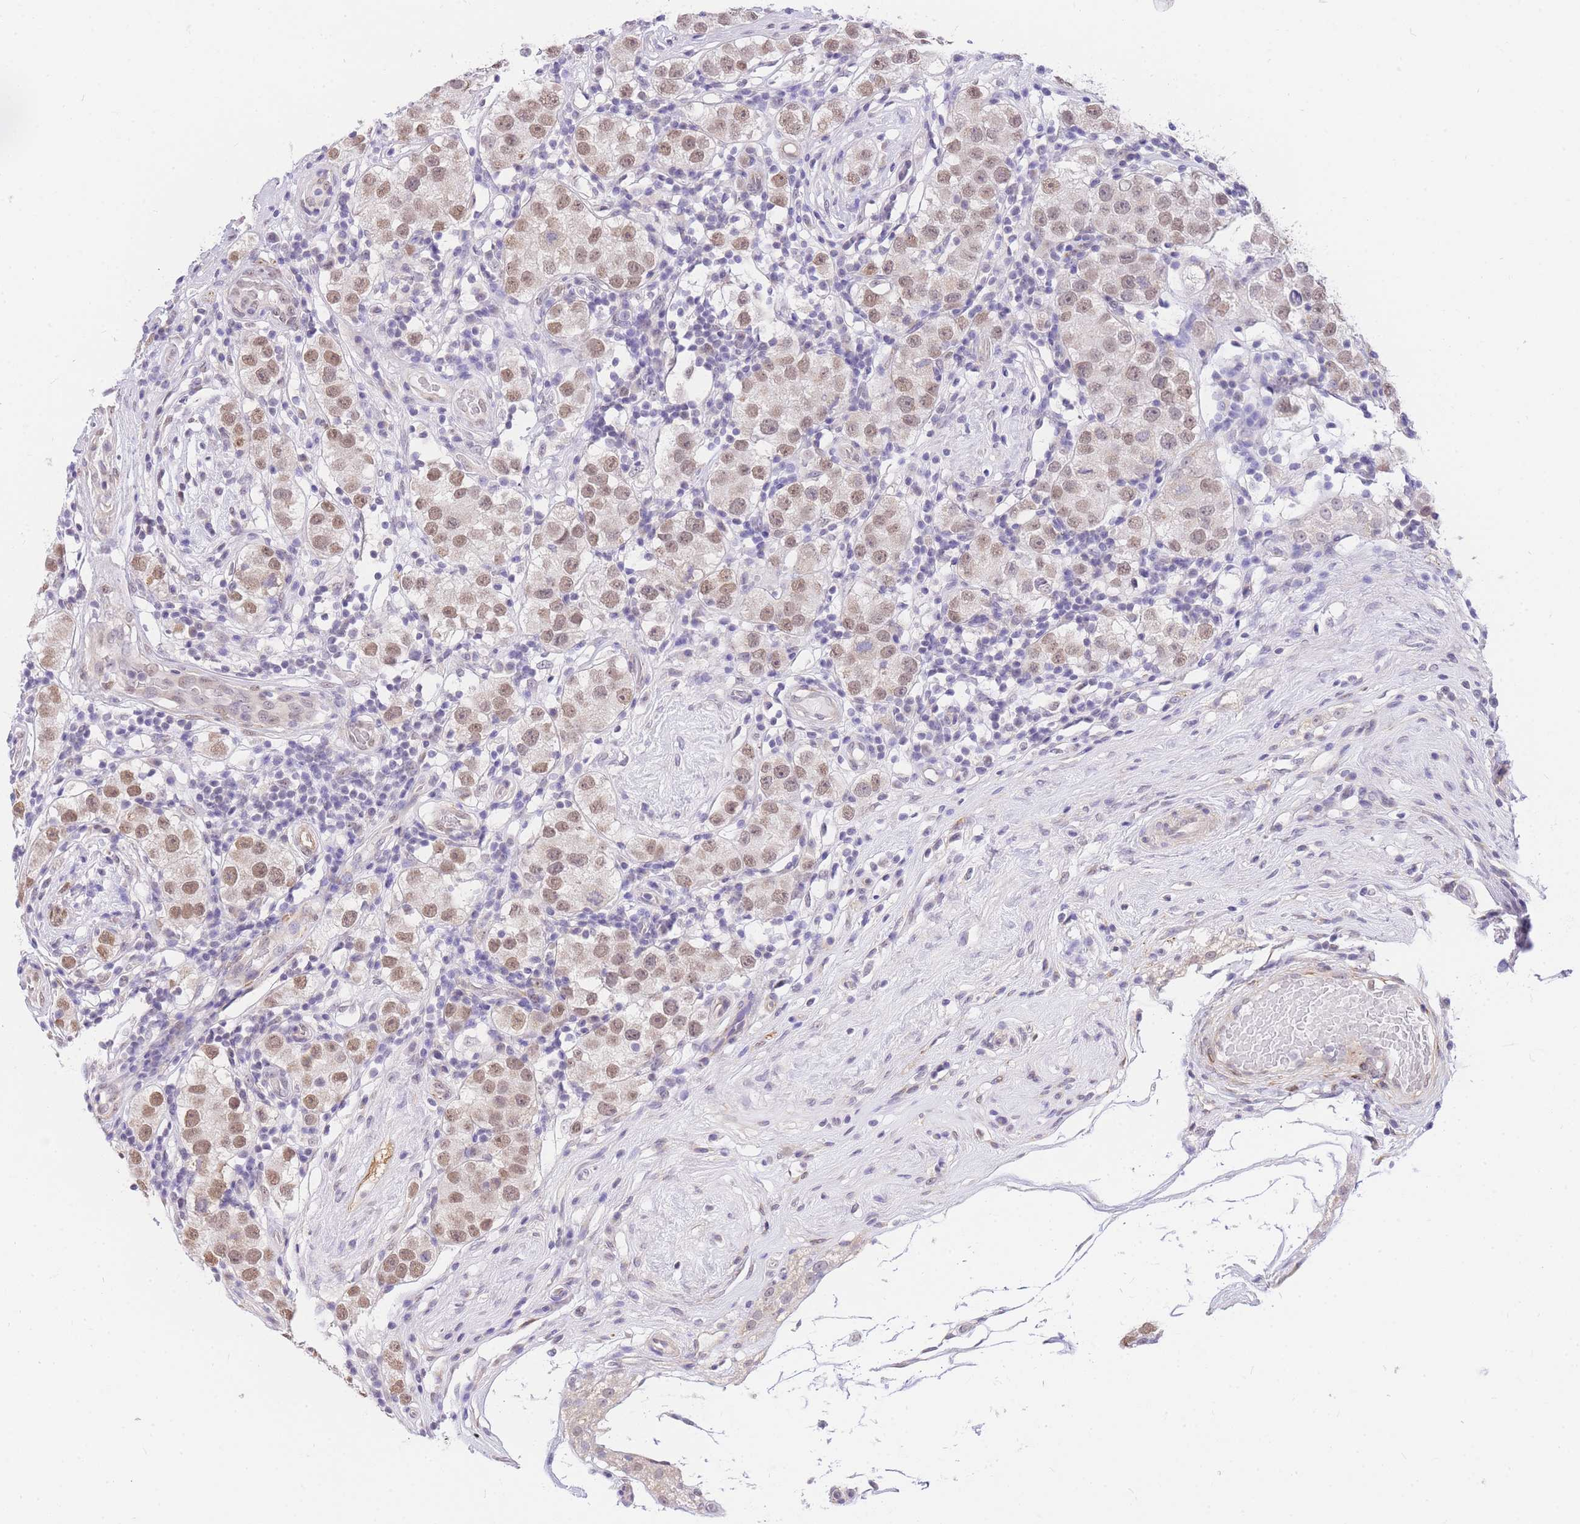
{"staining": {"intensity": "moderate", "quantity": ">75%", "location": "nuclear"}, "tissue": "testis cancer", "cell_type": "Tumor cells", "image_type": "cancer", "snomed": [{"axis": "morphology", "description": "Seminoma, NOS"}, {"axis": "topography", "description": "Testis"}], "caption": "Moderate nuclear staining for a protein is appreciated in approximately >75% of tumor cells of testis seminoma using immunohistochemistry.", "gene": "S100PBP", "patient": {"sex": "male", "age": 34}}